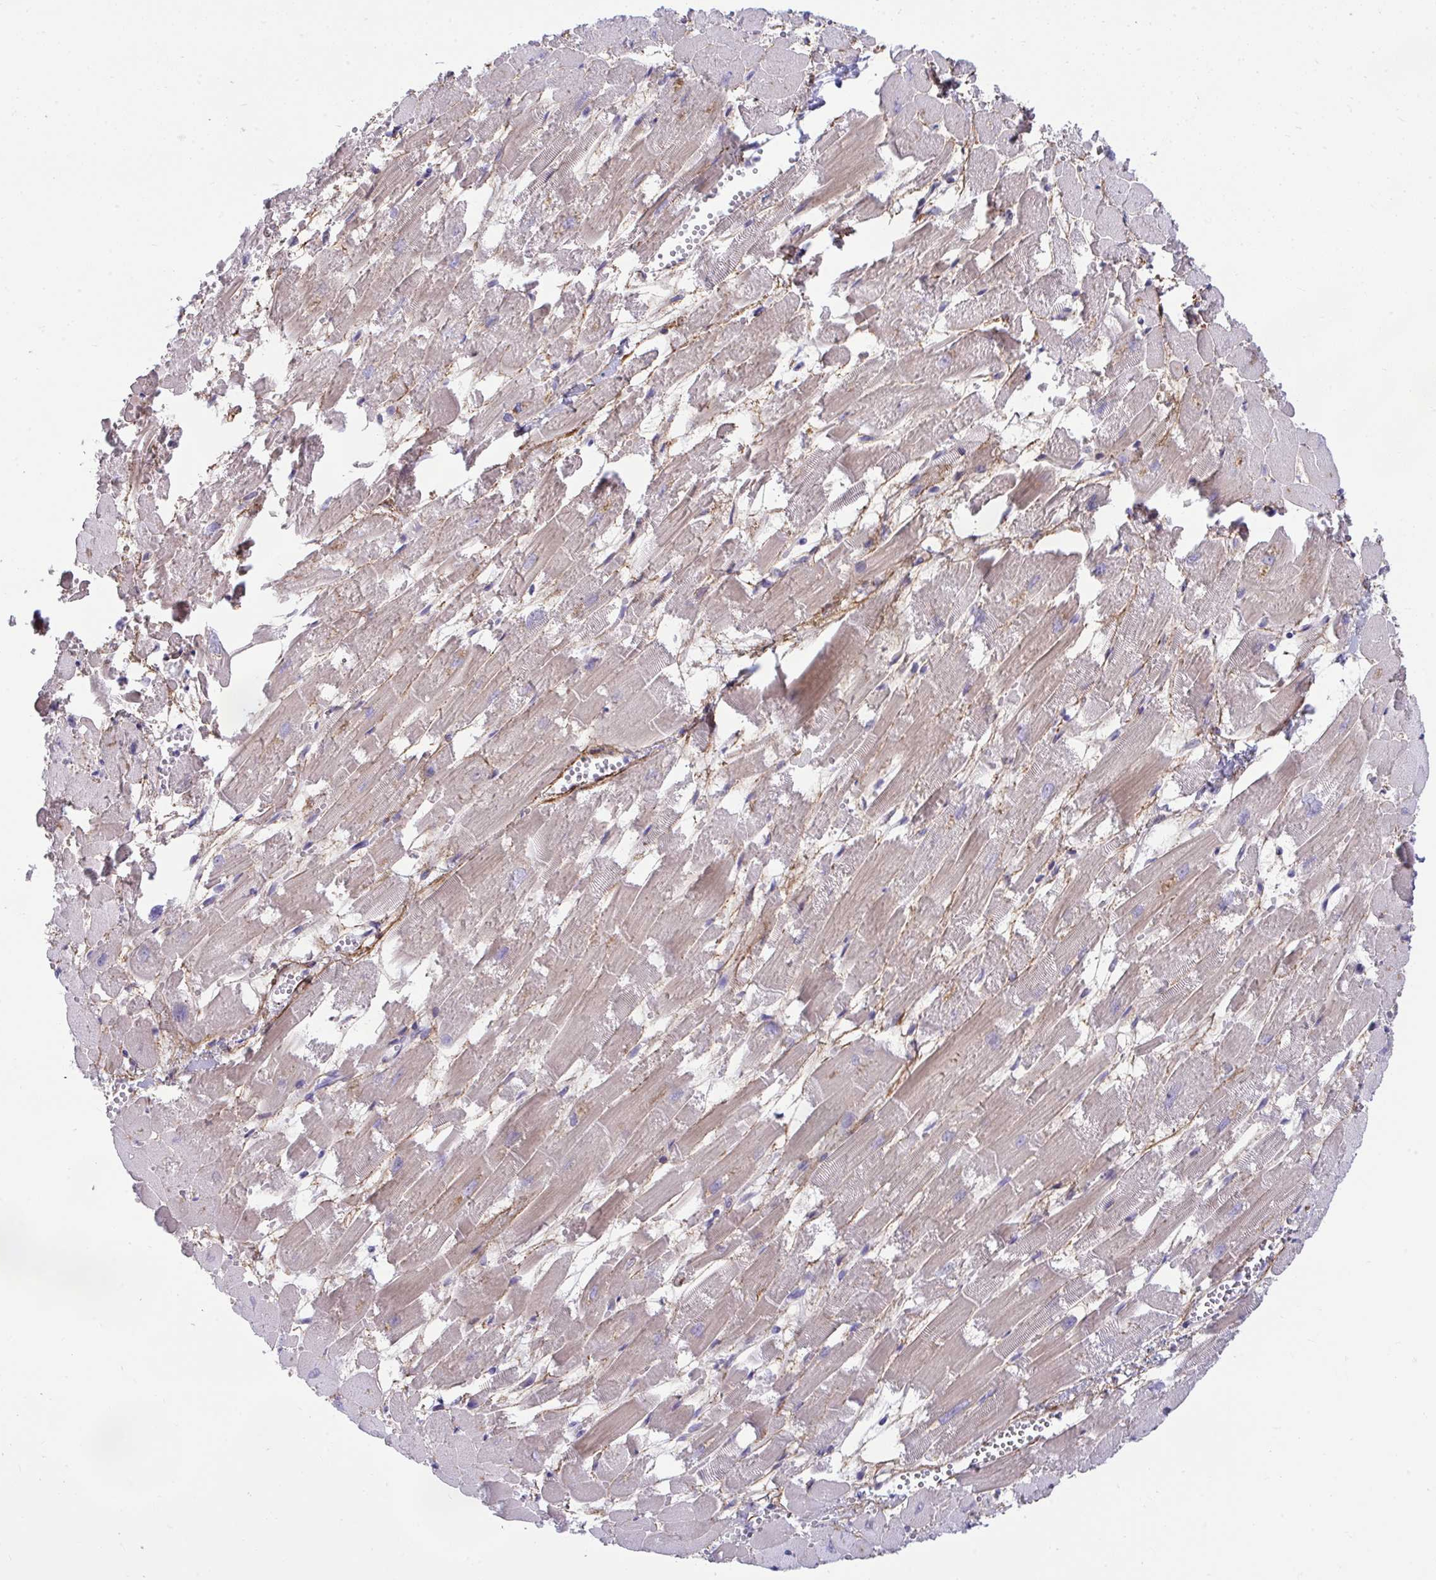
{"staining": {"intensity": "weak", "quantity": "25%-75%", "location": "cytoplasmic/membranous"}, "tissue": "heart muscle", "cell_type": "Cardiomyocytes", "image_type": "normal", "snomed": [{"axis": "morphology", "description": "Normal tissue, NOS"}, {"axis": "topography", "description": "Heart"}], "caption": "Protein analysis of normal heart muscle exhibits weak cytoplasmic/membranous expression in about 25%-75% of cardiomyocytes. (DAB (3,3'-diaminobenzidine) IHC with brightfield microscopy, high magnification).", "gene": "PIGZ", "patient": {"sex": "female", "age": 52}}